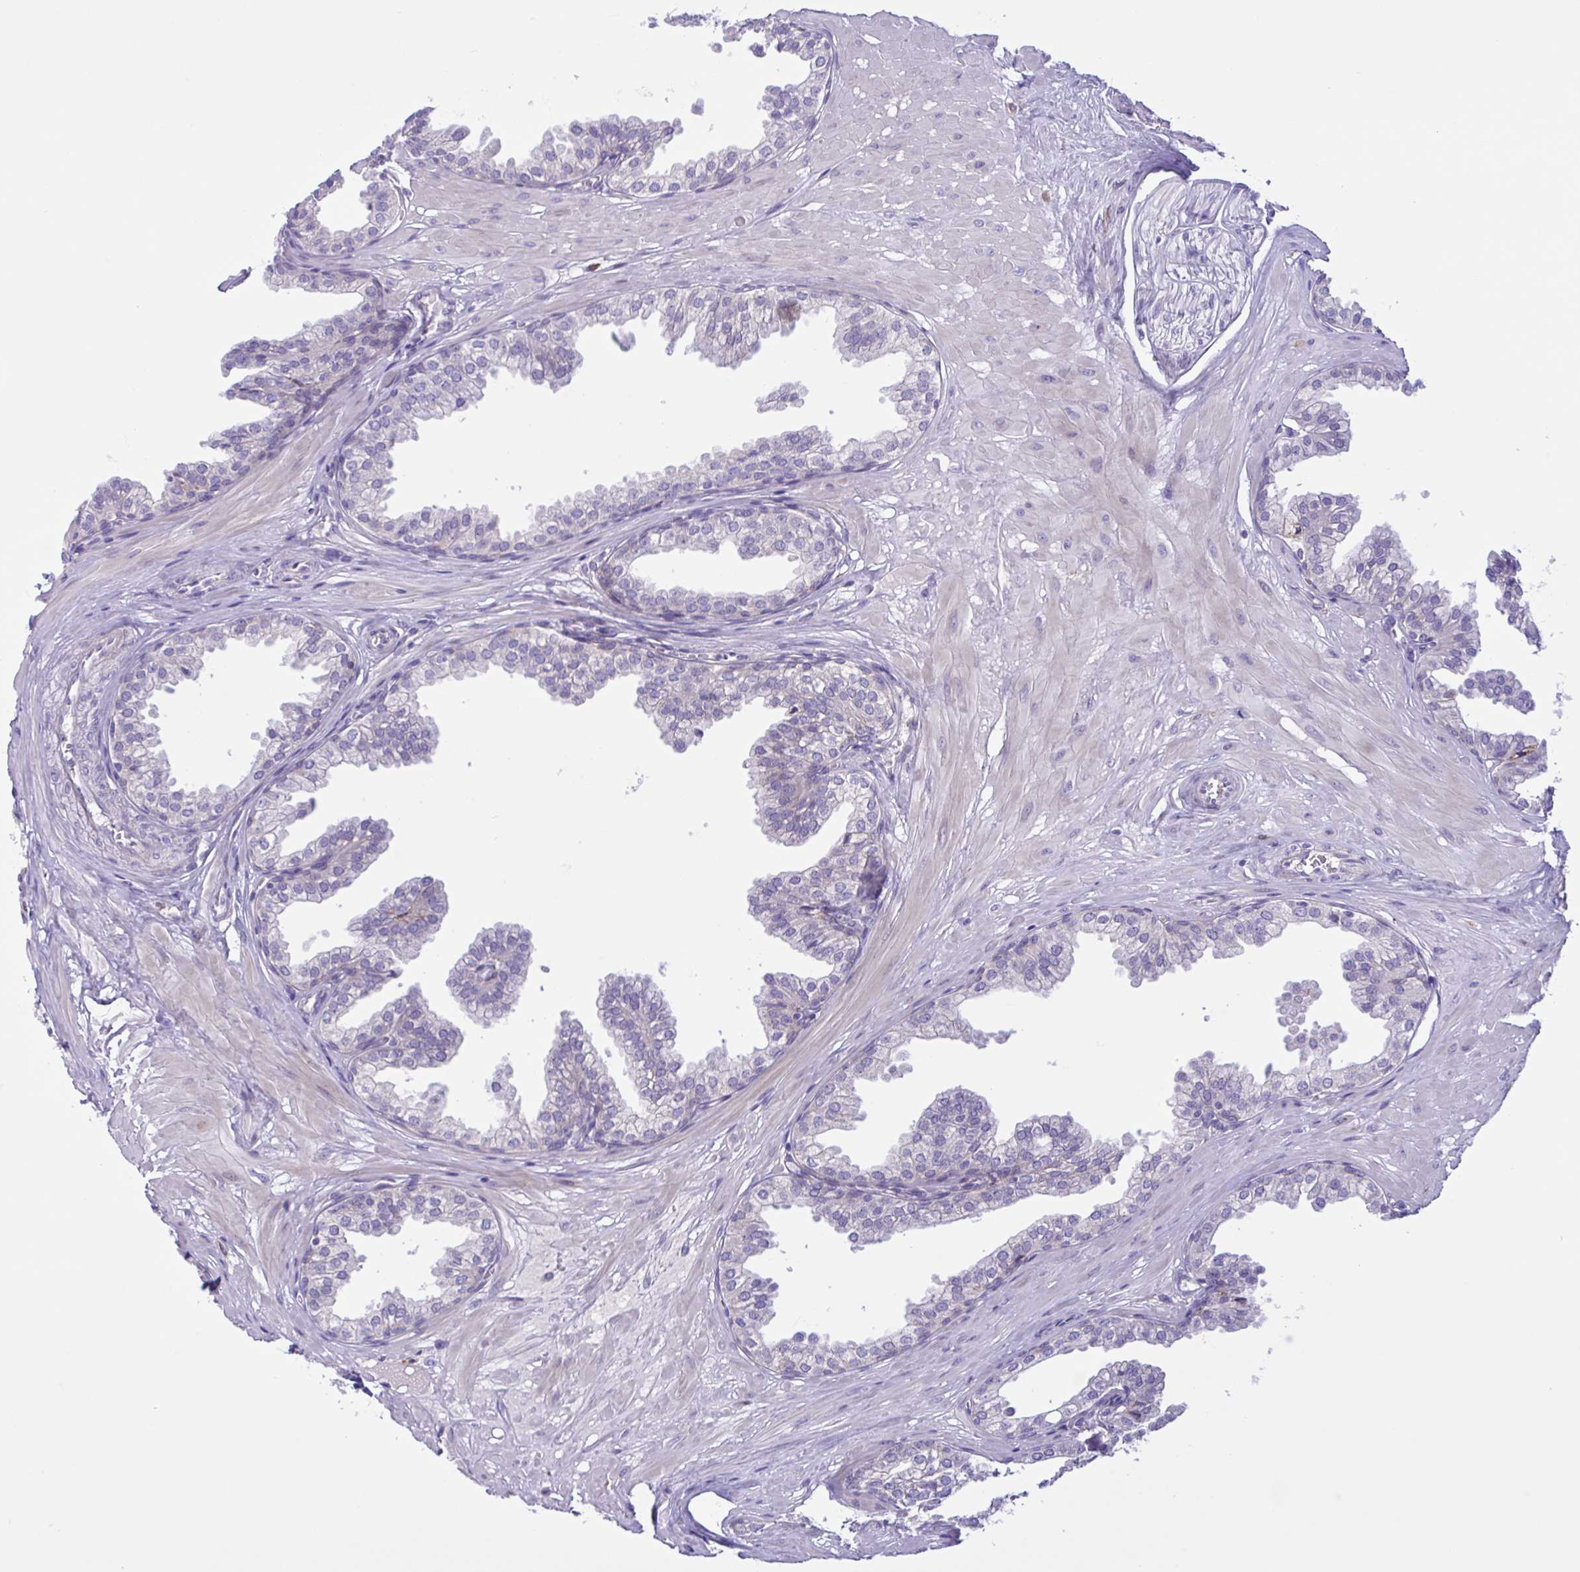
{"staining": {"intensity": "negative", "quantity": "none", "location": "none"}, "tissue": "prostate", "cell_type": "Glandular cells", "image_type": "normal", "snomed": [{"axis": "morphology", "description": "Normal tissue, NOS"}, {"axis": "topography", "description": "Prostate"}, {"axis": "topography", "description": "Peripheral nerve tissue"}], "caption": "Immunohistochemistry histopathology image of benign prostate: prostate stained with DAB displays no significant protein expression in glandular cells.", "gene": "DSC3", "patient": {"sex": "male", "age": 55}}